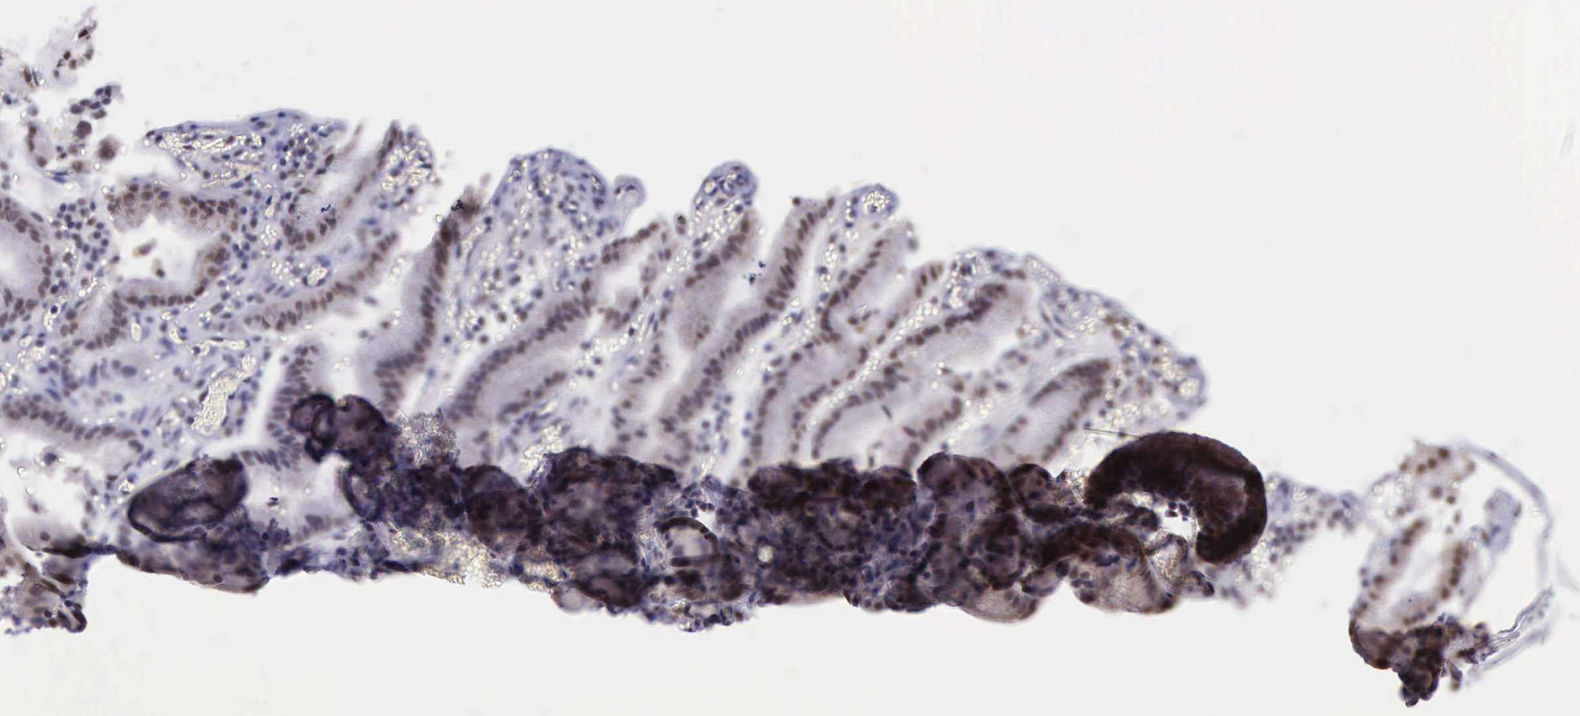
{"staining": {"intensity": "weak", "quantity": ">75%", "location": "nuclear"}, "tissue": "stomach cancer", "cell_type": "Tumor cells", "image_type": "cancer", "snomed": [{"axis": "morphology", "description": "Adenocarcinoma, NOS"}, {"axis": "topography", "description": "Stomach, upper"}], "caption": "A photomicrograph of human stomach cancer (adenocarcinoma) stained for a protein shows weak nuclear brown staining in tumor cells. (DAB IHC with brightfield microscopy, high magnification).", "gene": "PRPF39", "patient": {"sex": "male", "age": 71}}